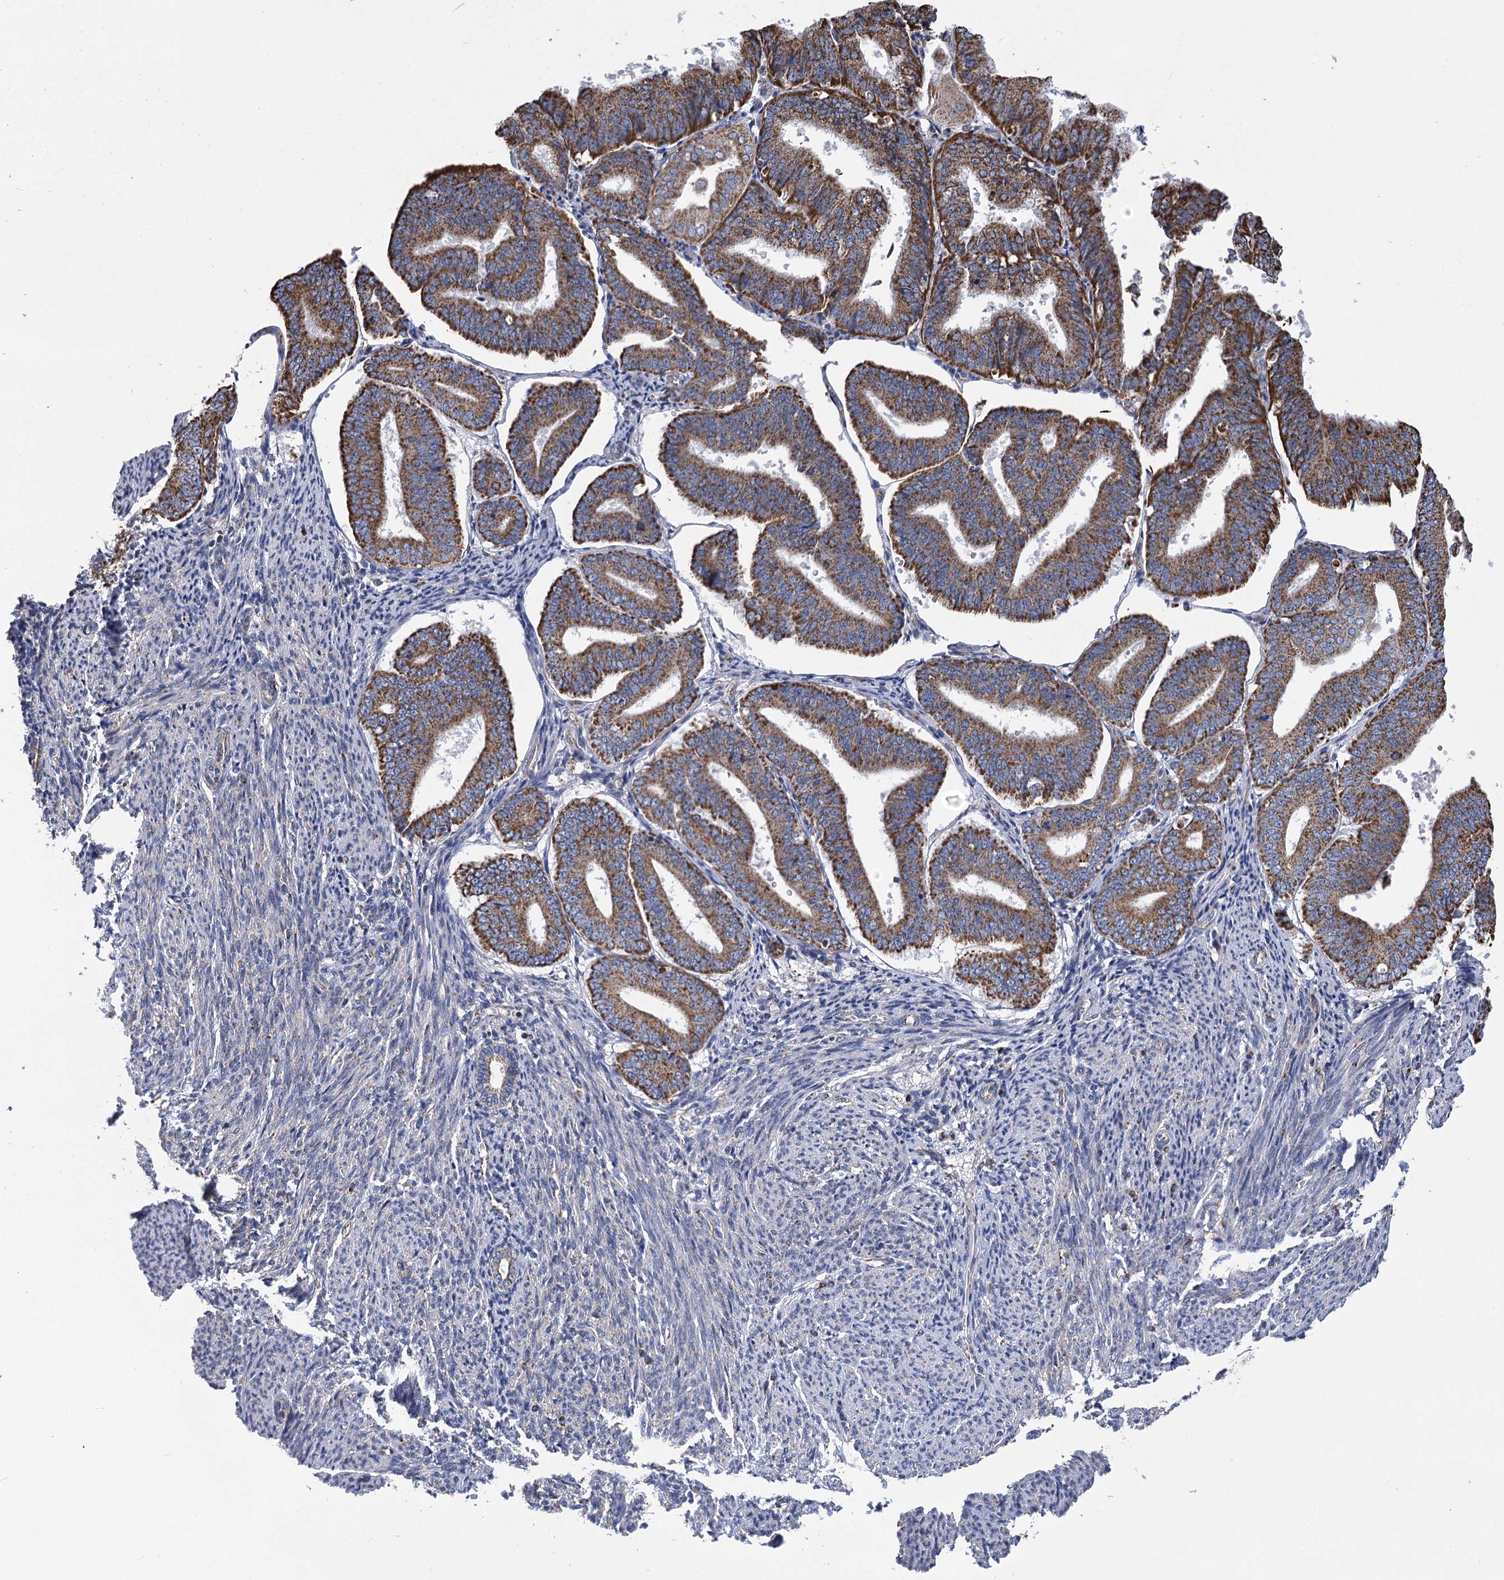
{"staining": {"intensity": "moderate", "quantity": ">75%", "location": "cytoplasmic/membranous"}, "tissue": "endometrial cancer", "cell_type": "Tumor cells", "image_type": "cancer", "snomed": [{"axis": "morphology", "description": "Adenocarcinoma, NOS"}, {"axis": "topography", "description": "Endometrium"}], "caption": "Adenocarcinoma (endometrial) stained with IHC exhibits moderate cytoplasmic/membranous expression in about >75% of tumor cells.", "gene": "CCDC73", "patient": {"sex": "female", "age": 63}}